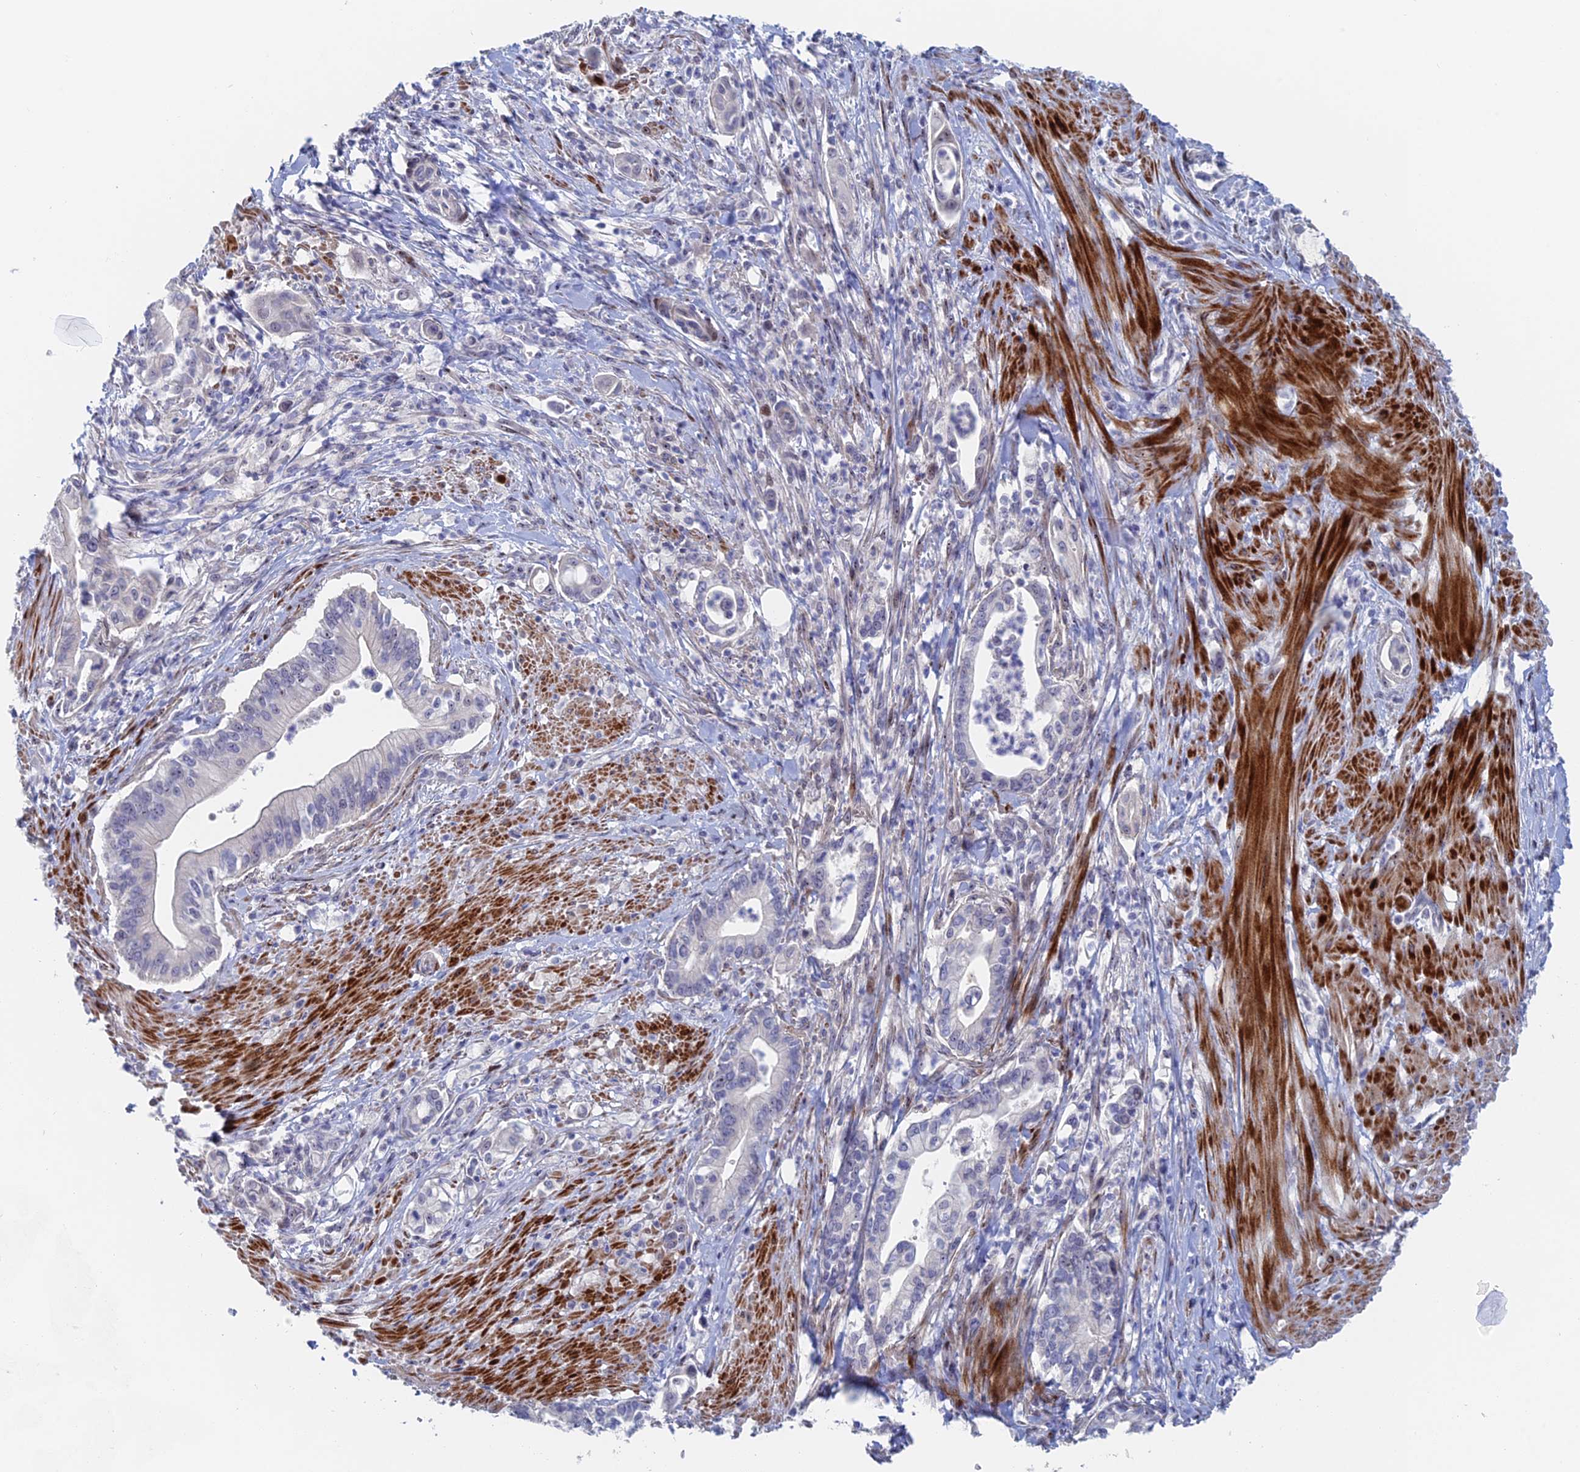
{"staining": {"intensity": "negative", "quantity": "none", "location": "none"}, "tissue": "pancreatic cancer", "cell_type": "Tumor cells", "image_type": "cancer", "snomed": [{"axis": "morphology", "description": "Adenocarcinoma, NOS"}, {"axis": "topography", "description": "Pancreas"}], "caption": "High magnification brightfield microscopy of pancreatic cancer (adenocarcinoma) stained with DAB (brown) and counterstained with hematoxylin (blue): tumor cells show no significant positivity.", "gene": "DRGX", "patient": {"sex": "male", "age": 78}}